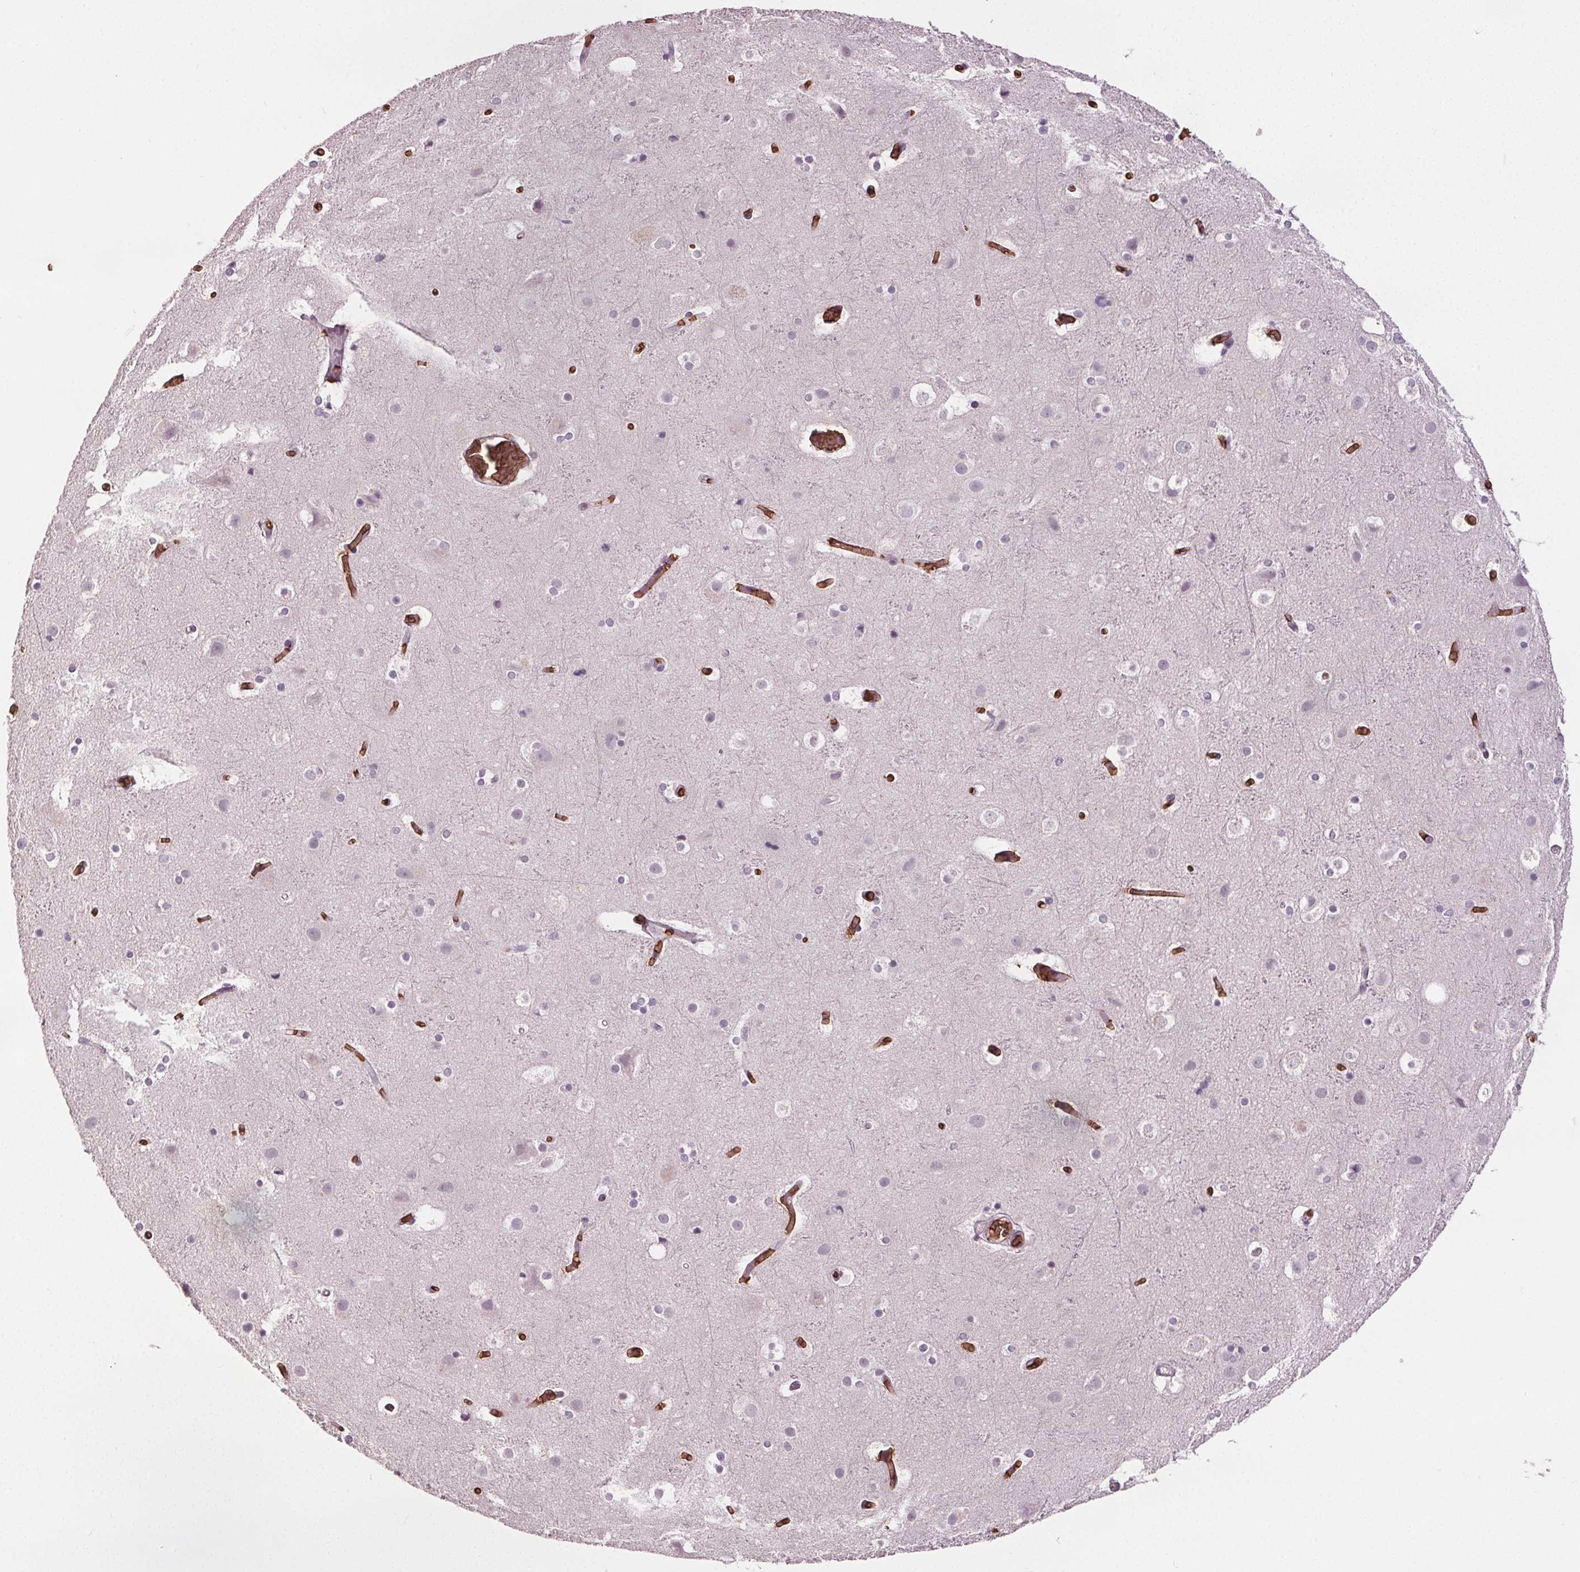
{"staining": {"intensity": "negative", "quantity": "none", "location": "none"}, "tissue": "cerebral cortex", "cell_type": "Endothelial cells", "image_type": "normal", "snomed": [{"axis": "morphology", "description": "Normal tissue, NOS"}, {"axis": "topography", "description": "Cerebral cortex"}], "caption": "DAB immunohistochemical staining of unremarkable cerebral cortex demonstrates no significant expression in endothelial cells. (DAB (3,3'-diaminobenzidine) immunohistochemistry (IHC) visualized using brightfield microscopy, high magnification).", "gene": "SLC4A1", "patient": {"sex": "female", "age": 52}}